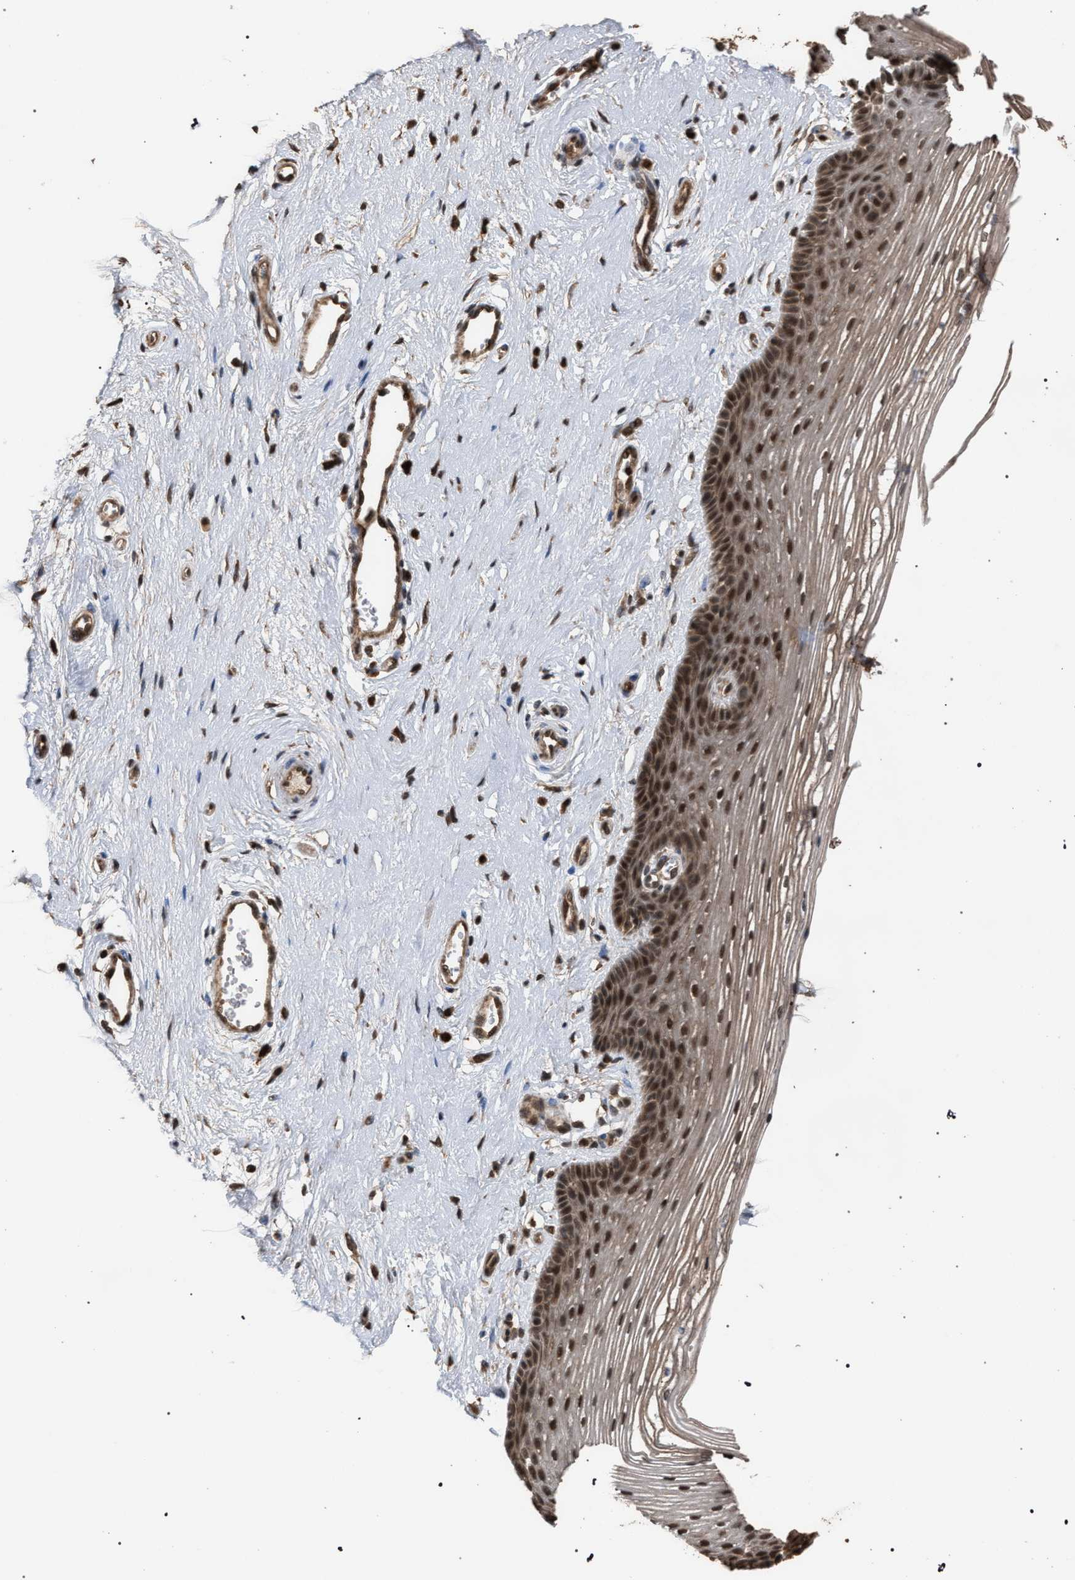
{"staining": {"intensity": "moderate", "quantity": ">75%", "location": "cytoplasmic/membranous,nuclear"}, "tissue": "vagina", "cell_type": "Squamous epithelial cells", "image_type": "normal", "snomed": [{"axis": "morphology", "description": "Normal tissue, NOS"}, {"axis": "topography", "description": "Vagina"}], "caption": "Squamous epithelial cells show medium levels of moderate cytoplasmic/membranous,nuclear staining in approximately >75% of cells in unremarkable human vagina. The staining is performed using DAB brown chromogen to label protein expression. The nuclei are counter-stained blue using hematoxylin.", "gene": "NAA35", "patient": {"sex": "female", "age": 46}}